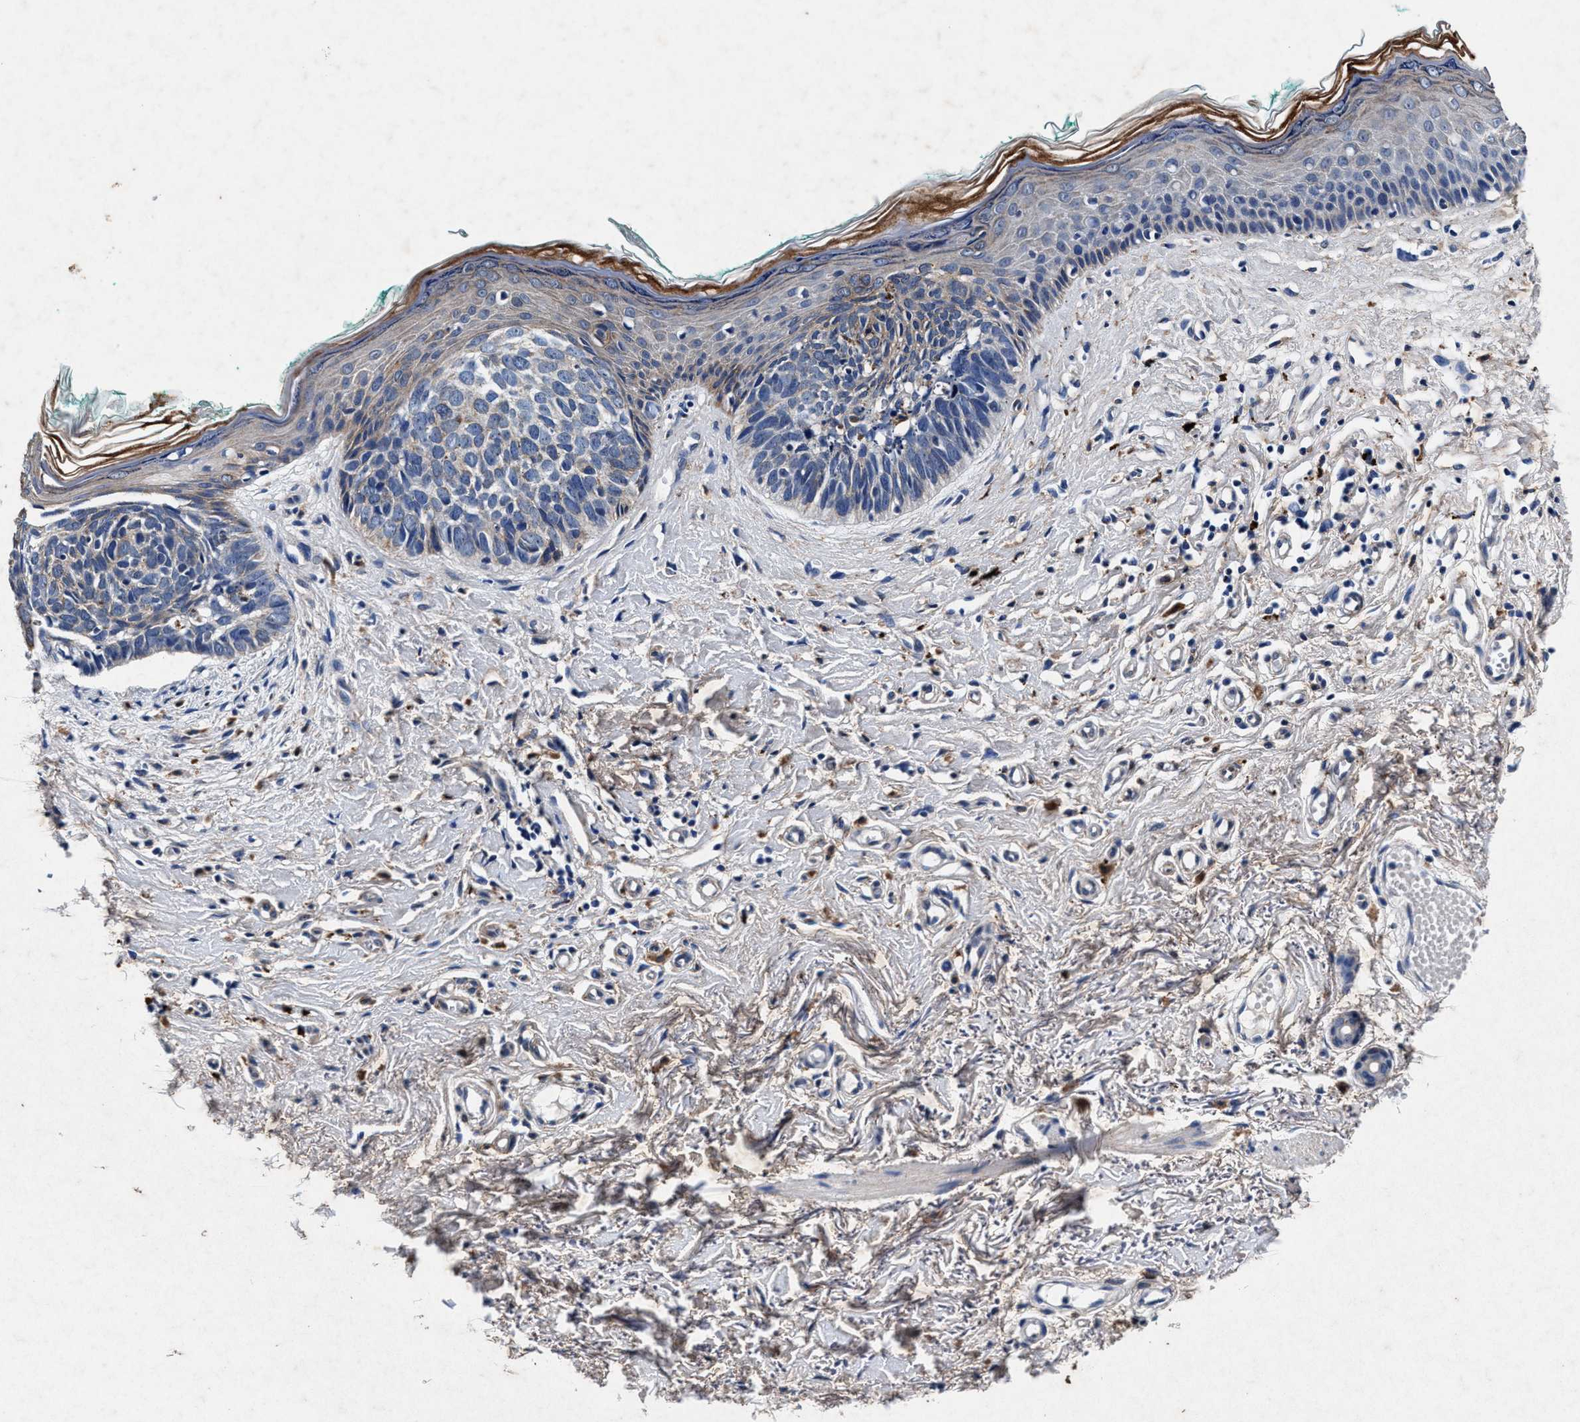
{"staining": {"intensity": "negative", "quantity": "none", "location": "none"}, "tissue": "skin cancer", "cell_type": "Tumor cells", "image_type": "cancer", "snomed": [{"axis": "morphology", "description": "Basal cell carcinoma"}, {"axis": "topography", "description": "Skin"}], "caption": "Immunohistochemistry (IHC) photomicrograph of neoplastic tissue: skin cancer stained with DAB (3,3'-diaminobenzidine) exhibits no significant protein expression in tumor cells.", "gene": "SLC8A1", "patient": {"sex": "male", "age": 48}}